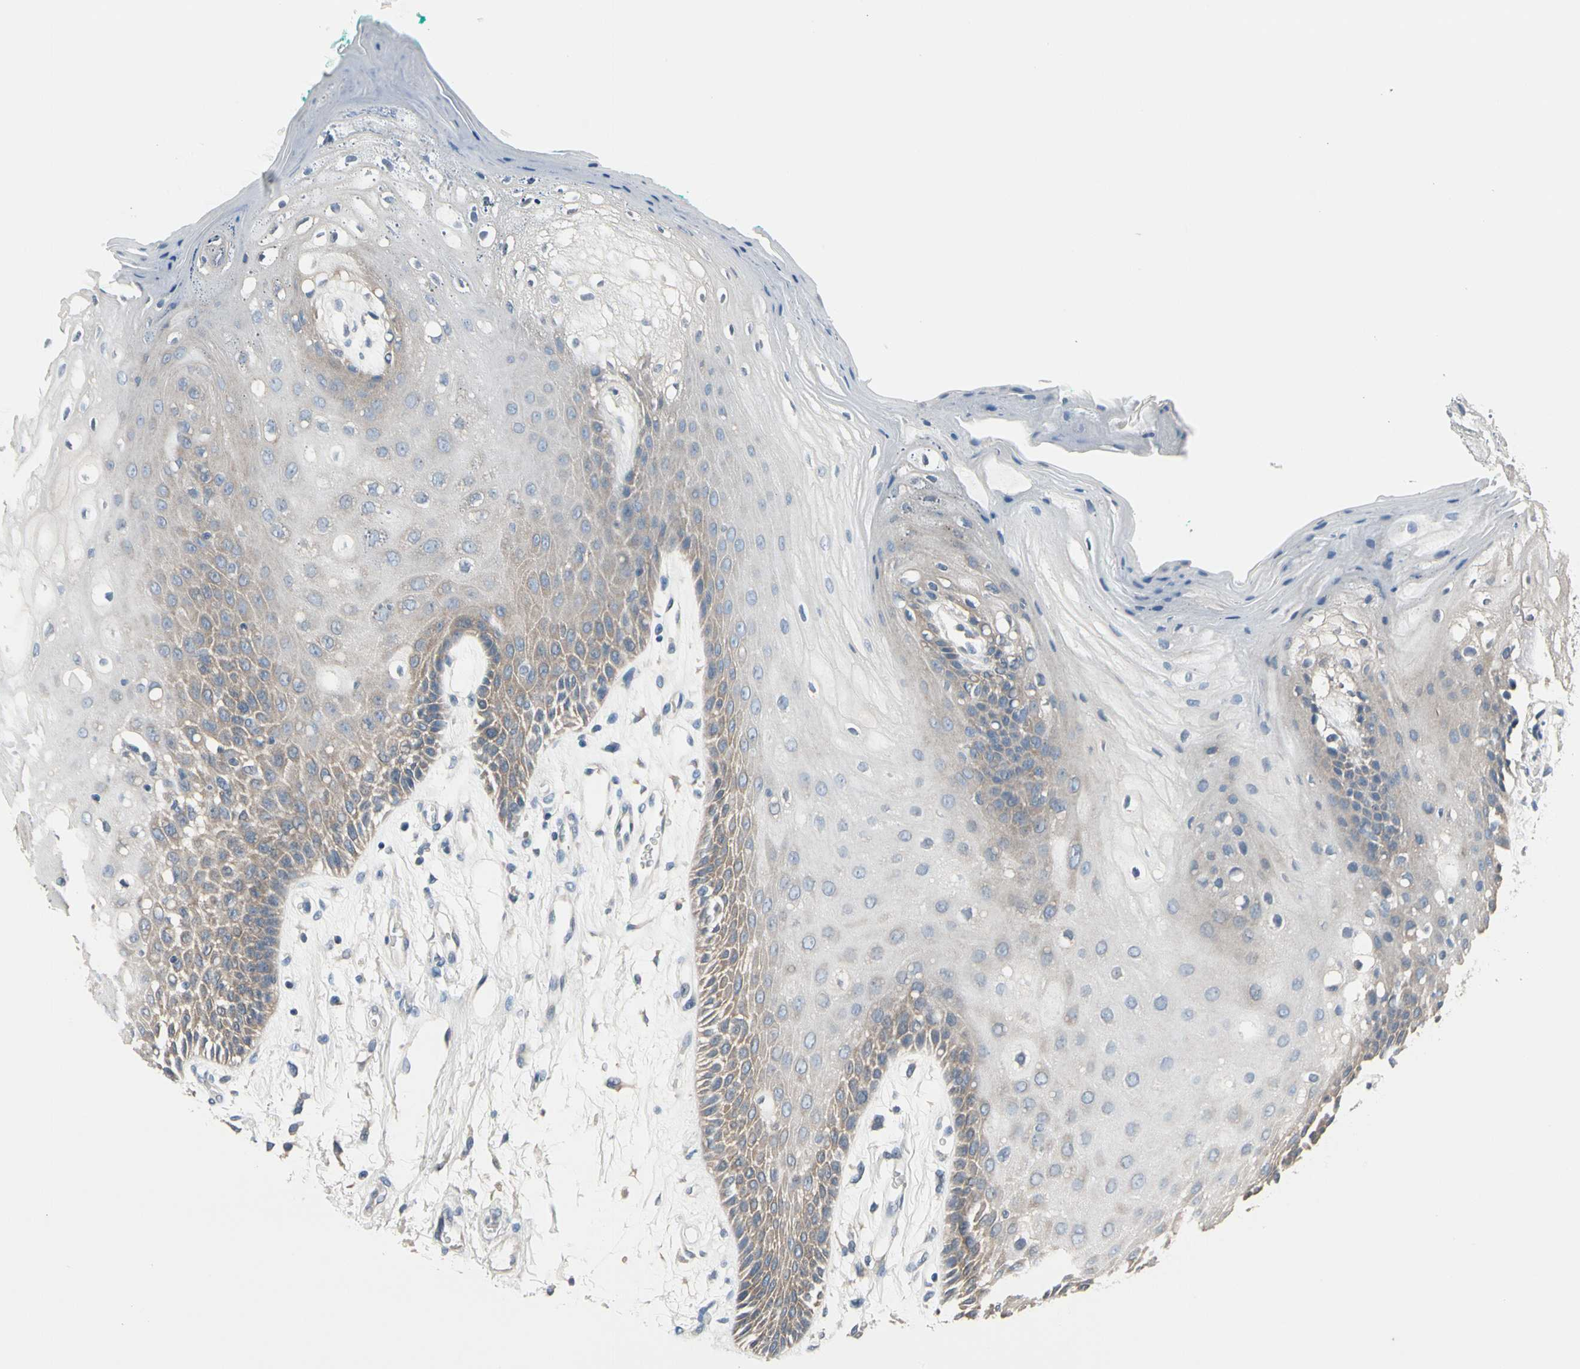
{"staining": {"intensity": "weak", "quantity": "25%-75%", "location": "cytoplasmic/membranous"}, "tissue": "oral mucosa", "cell_type": "Squamous epithelial cells", "image_type": "normal", "snomed": [{"axis": "morphology", "description": "Normal tissue, NOS"}, {"axis": "morphology", "description": "Squamous cell carcinoma, NOS"}, {"axis": "topography", "description": "Skeletal muscle"}, {"axis": "topography", "description": "Oral tissue"}, {"axis": "topography", "description": "Head-Neck"}], "caption": "Immunohistochemical staining of benign oral mucosa exhibits weak cytoplasmic/membranous protein positivity in approximately 25%-75% of squamous epithelial cells. Nuclei are stained in blue.", "gene": "SELENOK", "patient": {"sex": "female", "age": 84}}